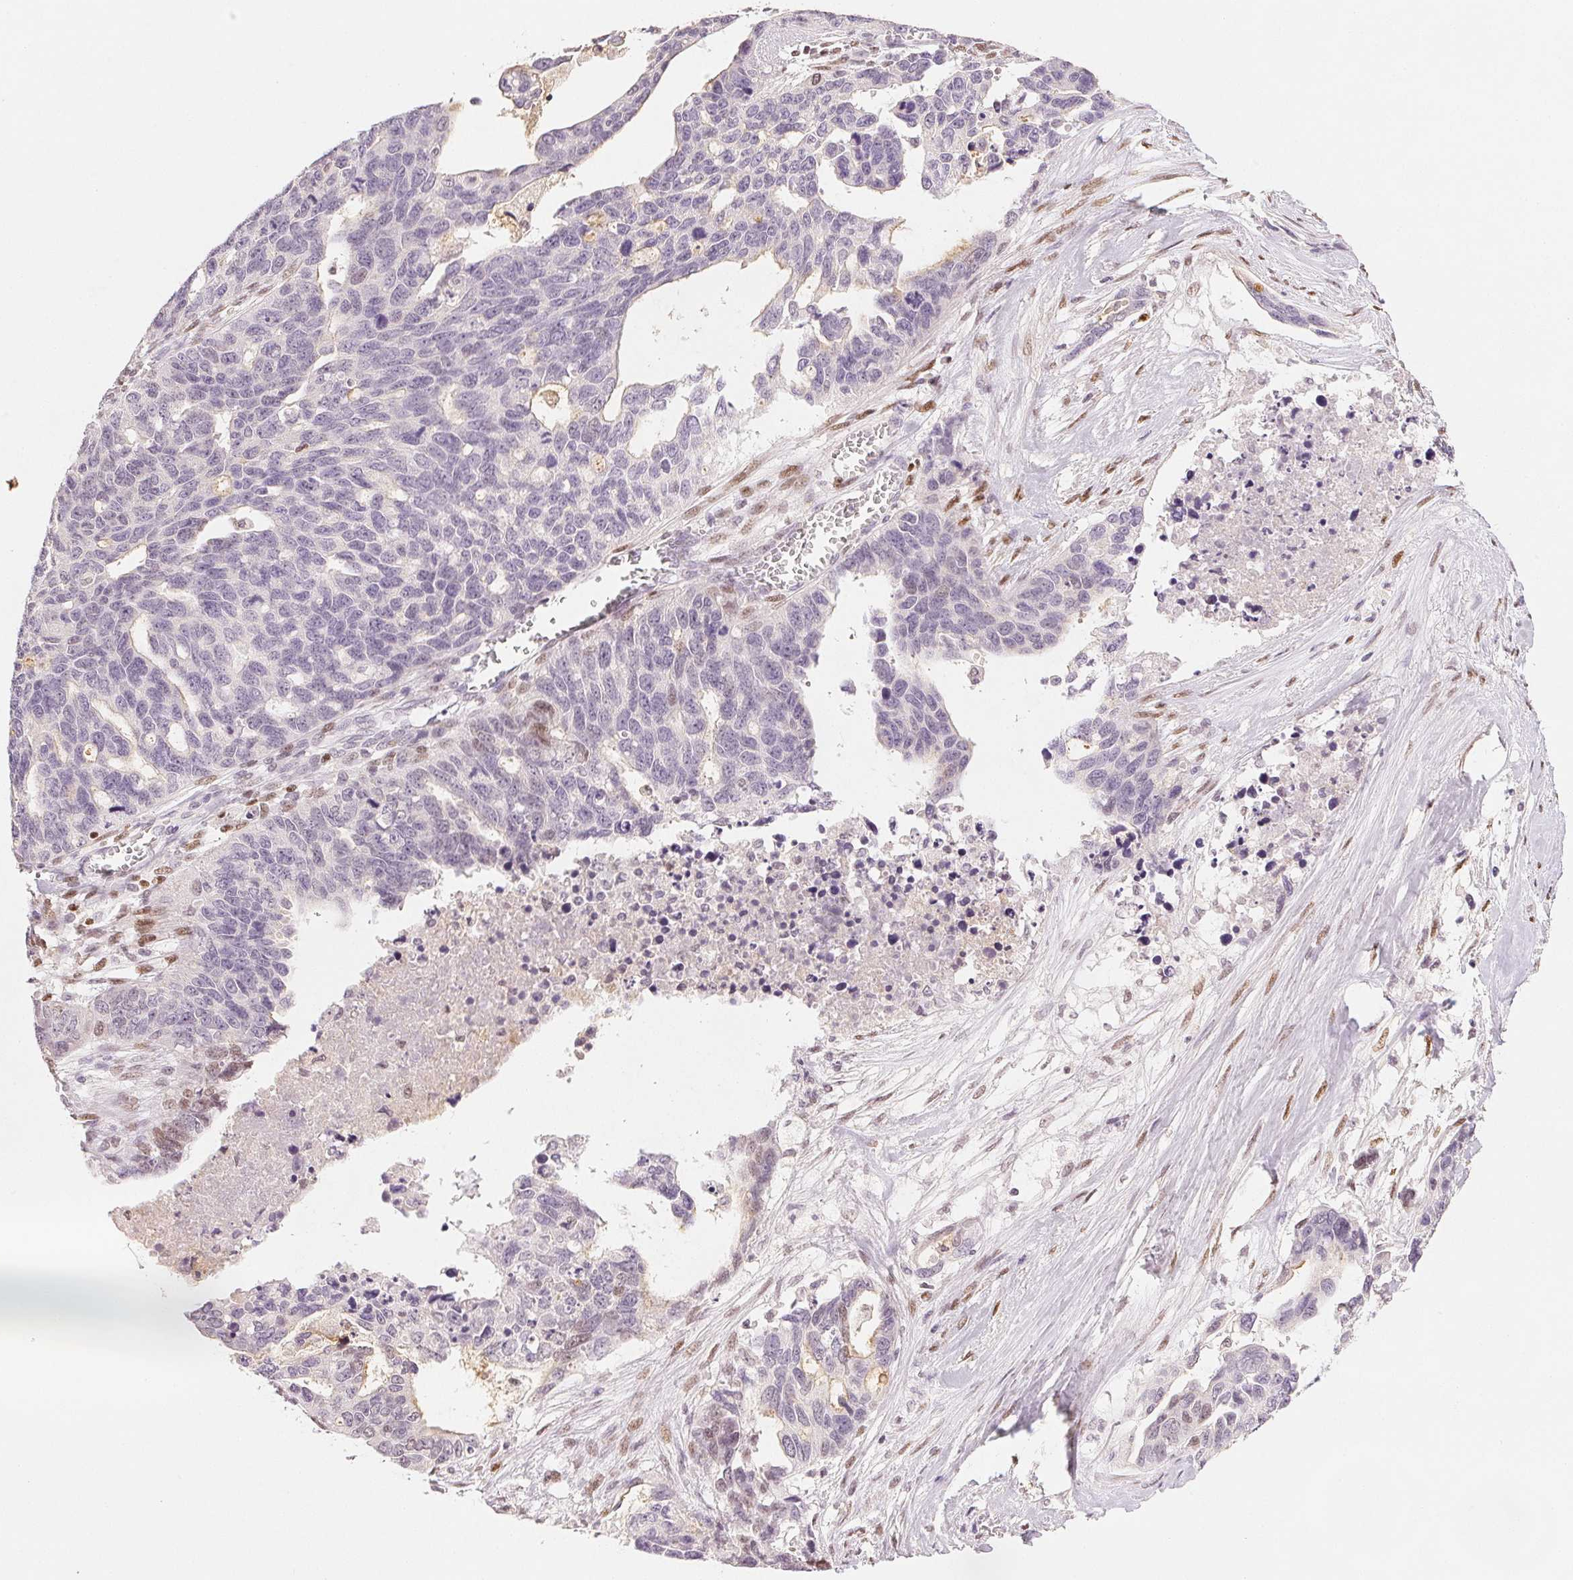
{"staining": {"intensity": "negative", "quantity": "none", "location": "none"}, "tissue": "ovarian cancer", "cell_type": "Tumor cells", "image_type": "cancer", "snomed": [{"axis": "morphology", "description": "Cystadenocarcinoma, serous, NOS"}, {"axis": "topography", "description": "Ovary"}], "caption": "IHC photomicrograph of neoplastic tissue: human serous cystadenocarcinoma (ovarian) stained with DAB shows no significant protein staining in tumor cells.", "gene": "RUNX2", "patient": {"sex": "female", "age": 69}}